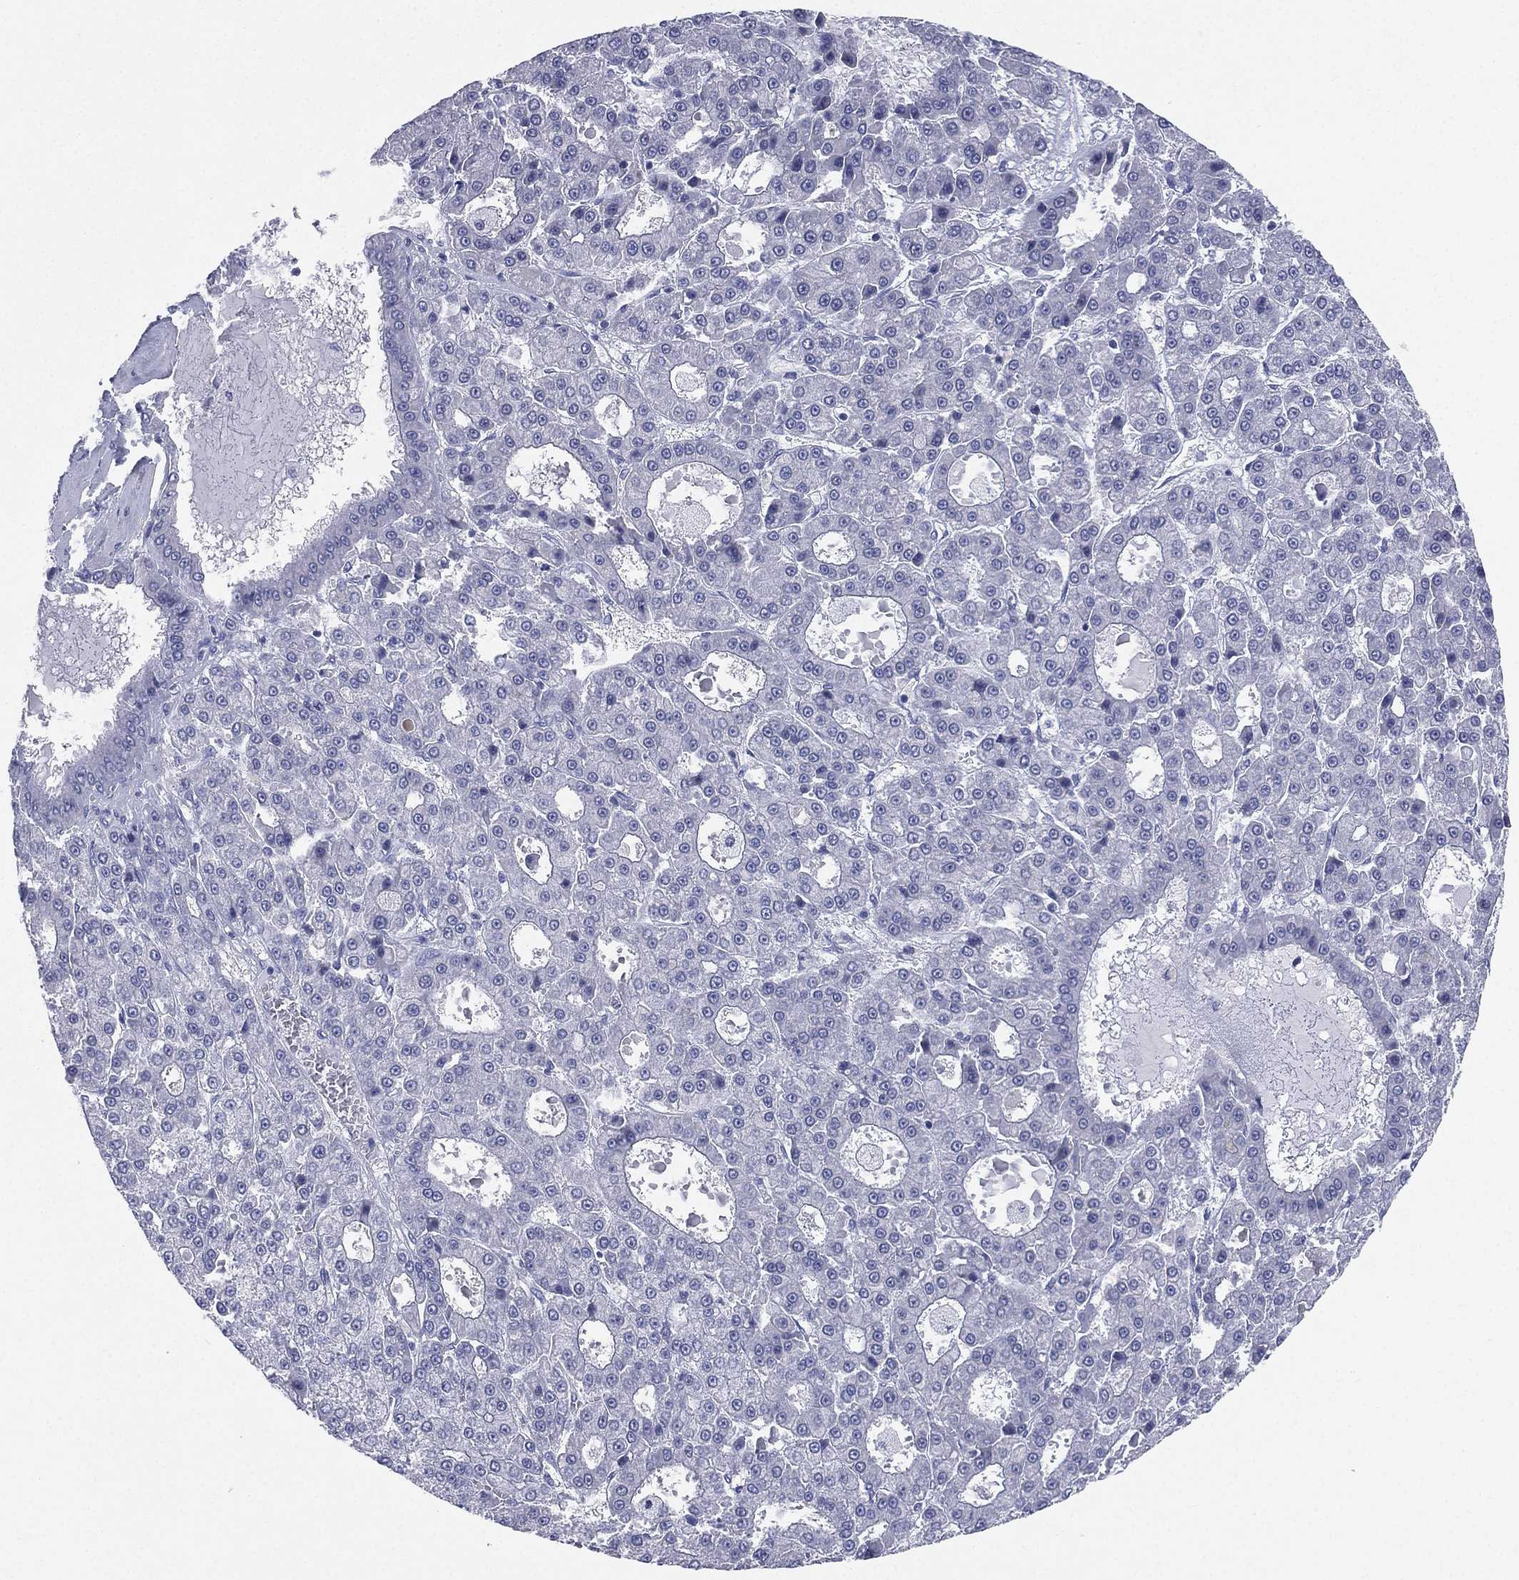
{"staining": {"intensity": "negative", "quantity": "none", "location": "none"}, "tissue": "liver cancer", "cell_type": "Tumor cells", "image_type": "cancer", "snomed": [{"axis": "morphology", "description": "Carcinoma, Hepatocellular, NOS"}, {"axis": "topography", "description": "Liver"}], "caption": "Liver cancer stained for a protein using immunohistochemistry (IHC) shows no expression tumor cells.", "gene": "CD22", "patient": {"sex": "male", "age": 70}}